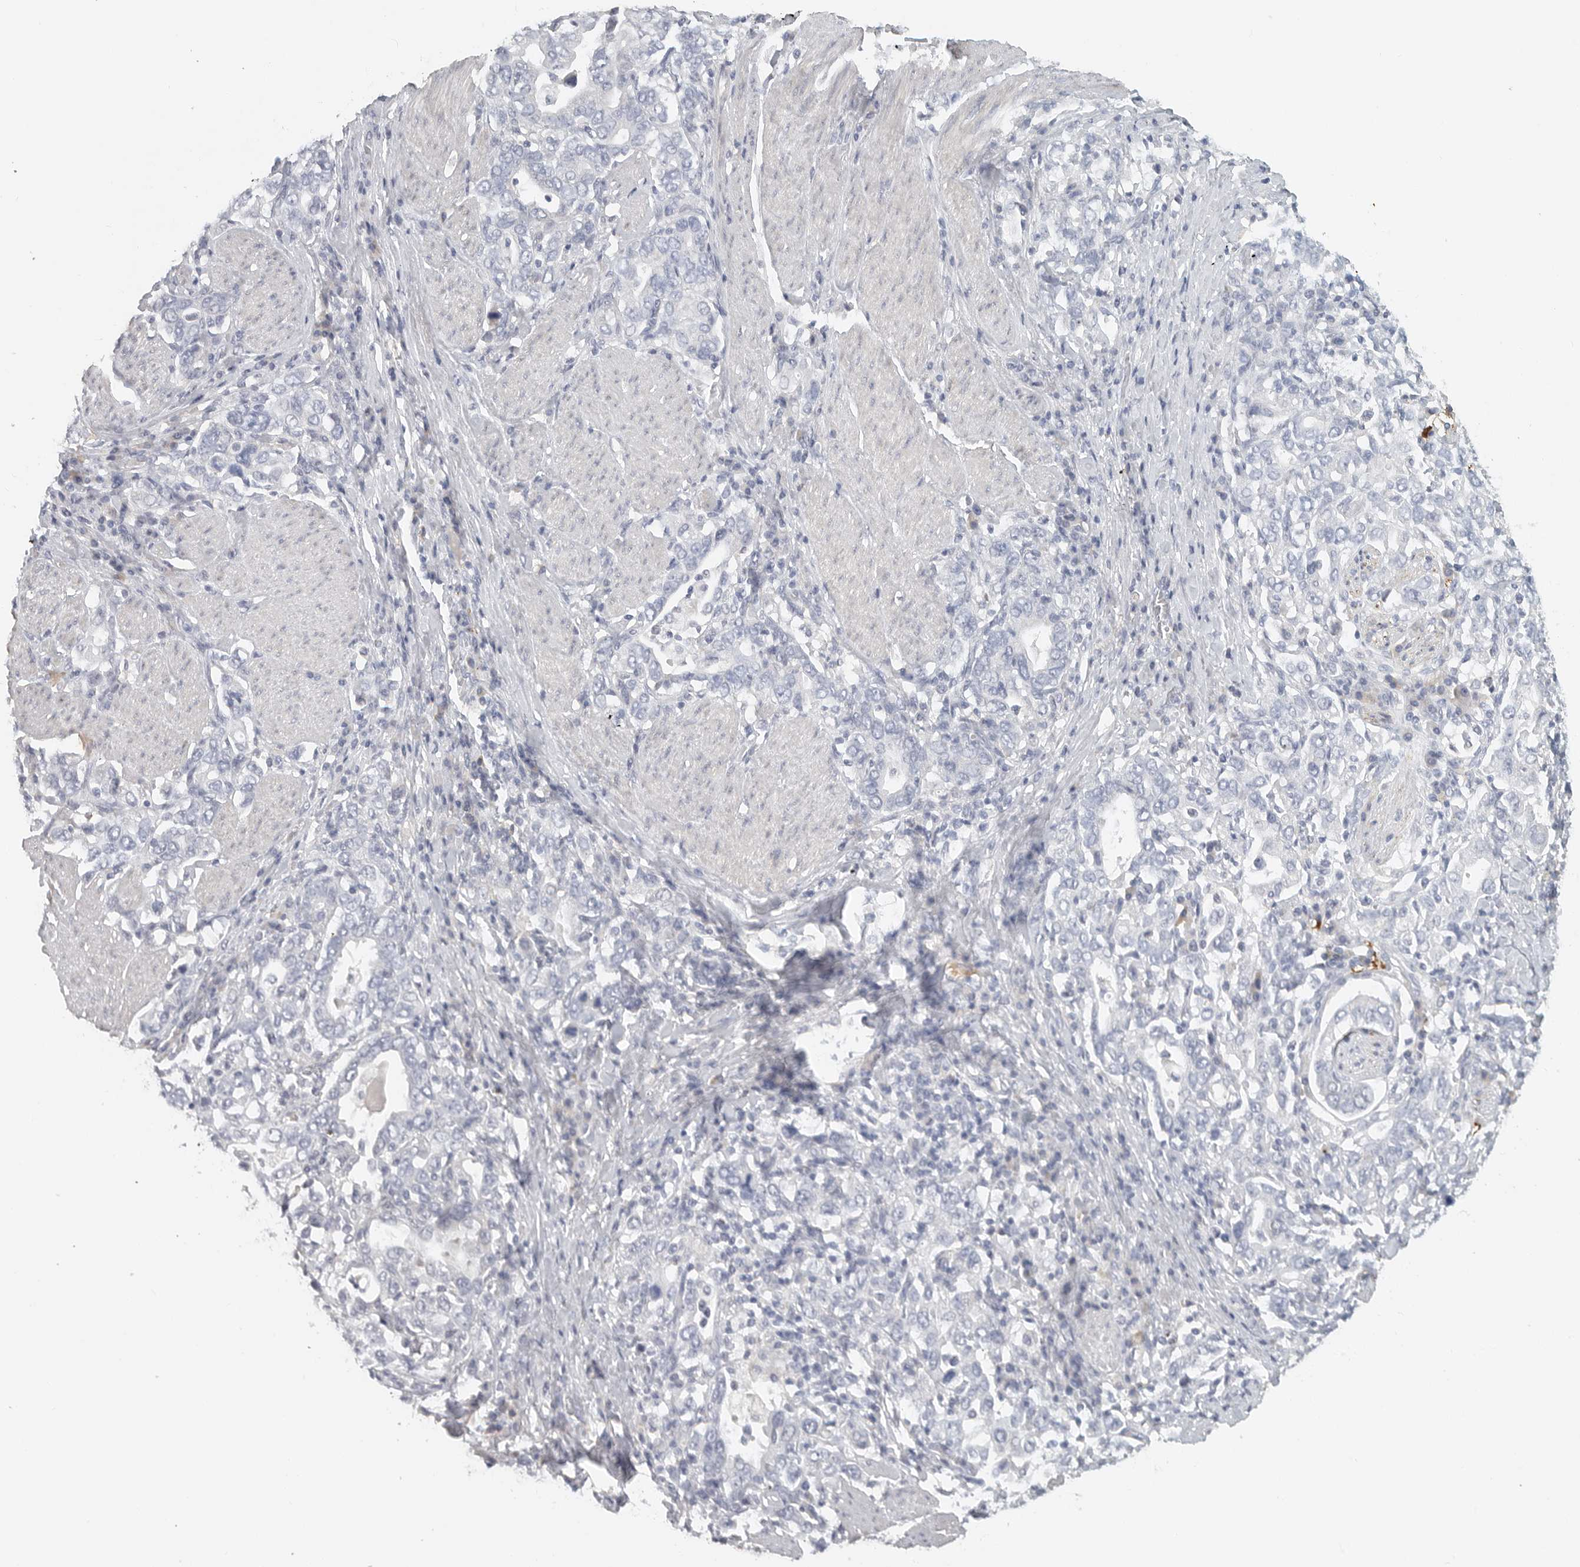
{"staining": {"intensity": "negative", "quantity": "none", "location": "none"}, "tissue": "stomach cancer", "cell_type": "Tumor cells", "image_type": "cancer", "snomed": [{"axis": "morphology", "description": "Adenocarcinoma, NOS"}, {"axis": "topography", "description": "Stomach, upper"}], "caption": "The immunohistochemistry (IHC) image has no significant staining in tumor cells of stomach cancer (adenocarcinoma) tissue. The staining was performed using DAB to visualize the protein expression in brown, while the nuclei were stained in blue with hematoxylin (Magnification: 20x).", "gene": "PAM", "patient": {"sex": "male", "age": 62}}